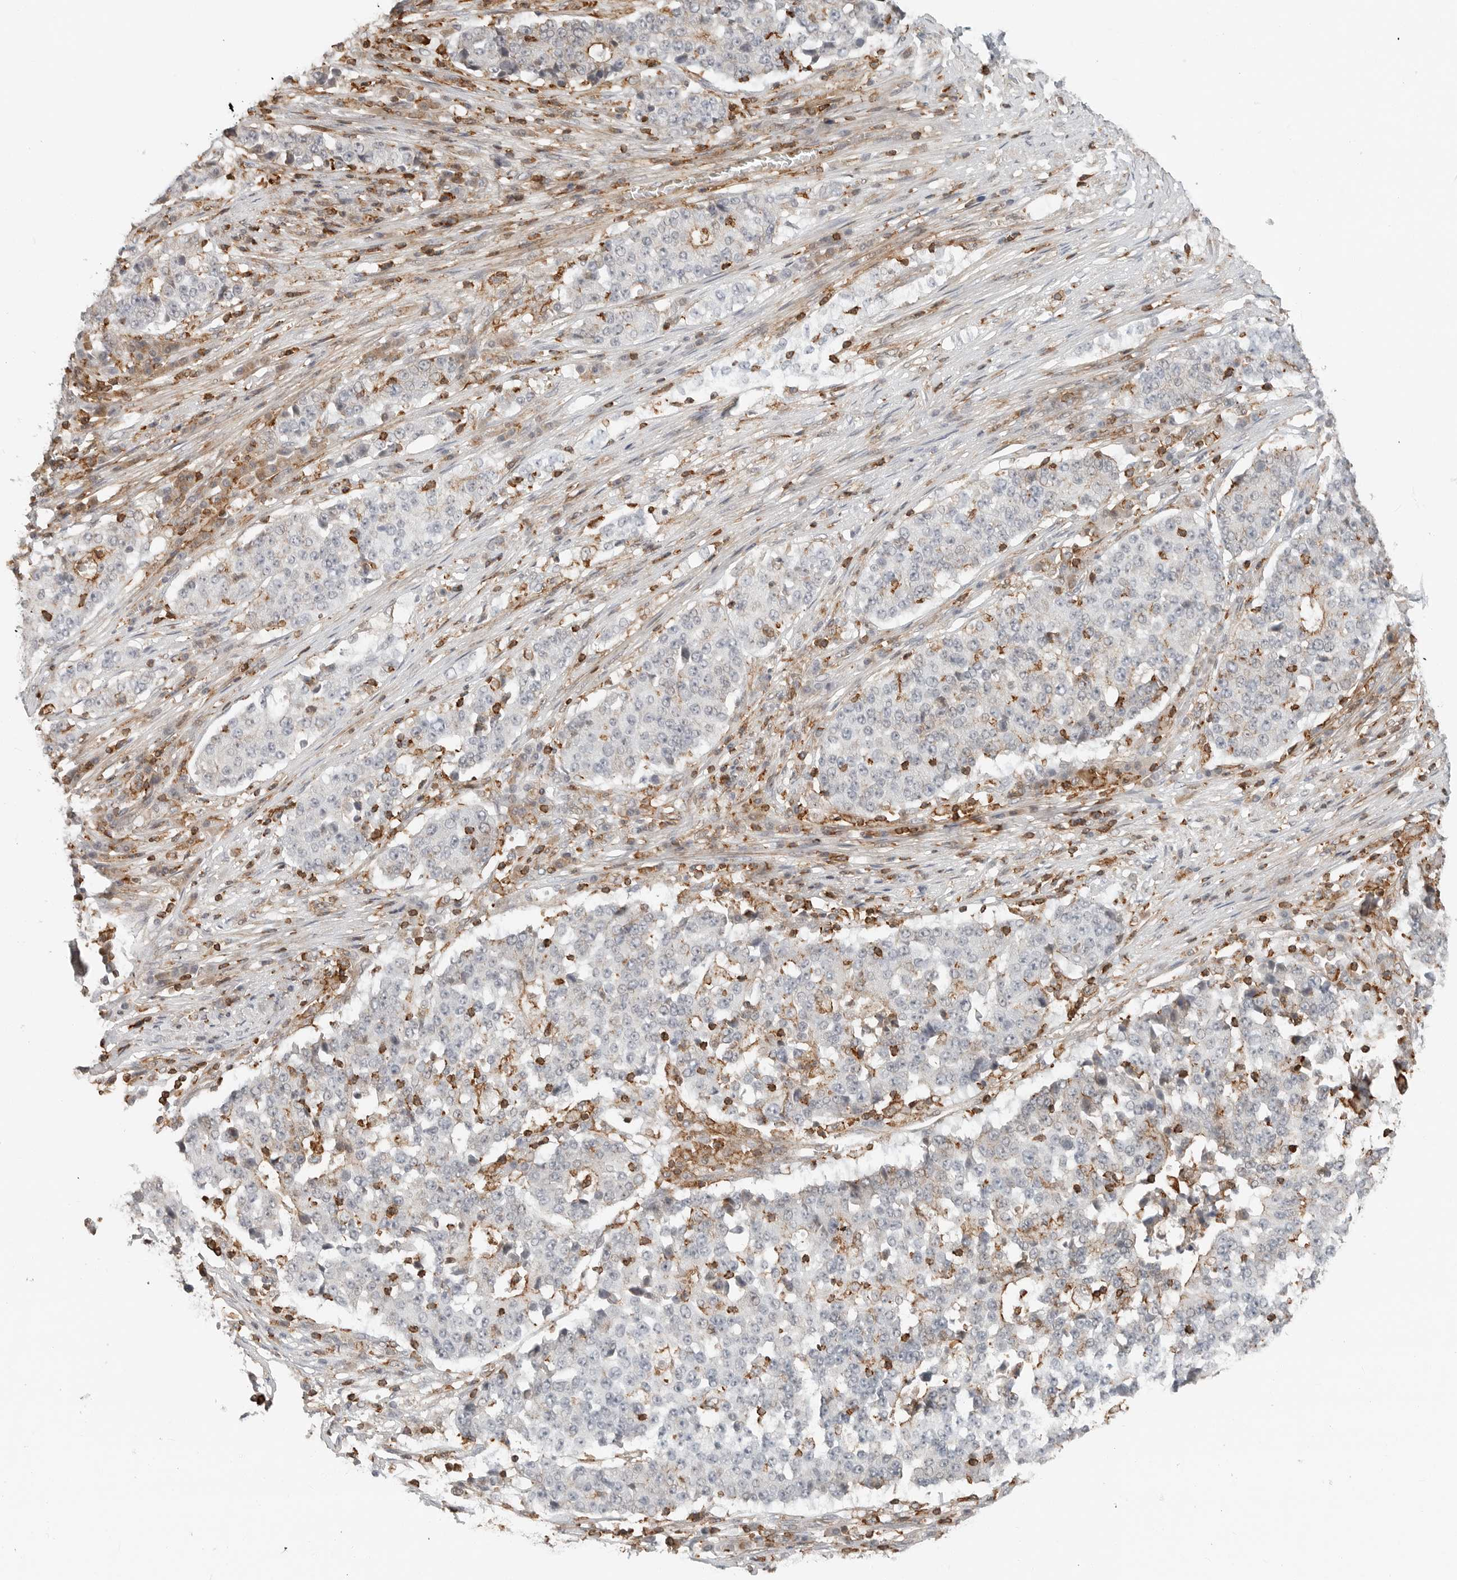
{"staining": {"intensity": "moderate", "quantity": "<25%", "location": "cytoplasmic/membranous"}, "tissue": "stomach cancer", "cell_type": "Tumor cells", "image_type": "cancer", "snomed": [{"axis": "morphology", "description": "Adenocarcinoma, NOS"}, {"axis": "topography", "description": "Stomach"}], "caption": "There is low levels of moderate cytoplasmic/membranous positivity in tumor cells of stomach cancer, as demonstrated by immunohistochemical staining (brown color).", "gene": "LEFTY2", "patient": {"sex": "male", "age": 59}}